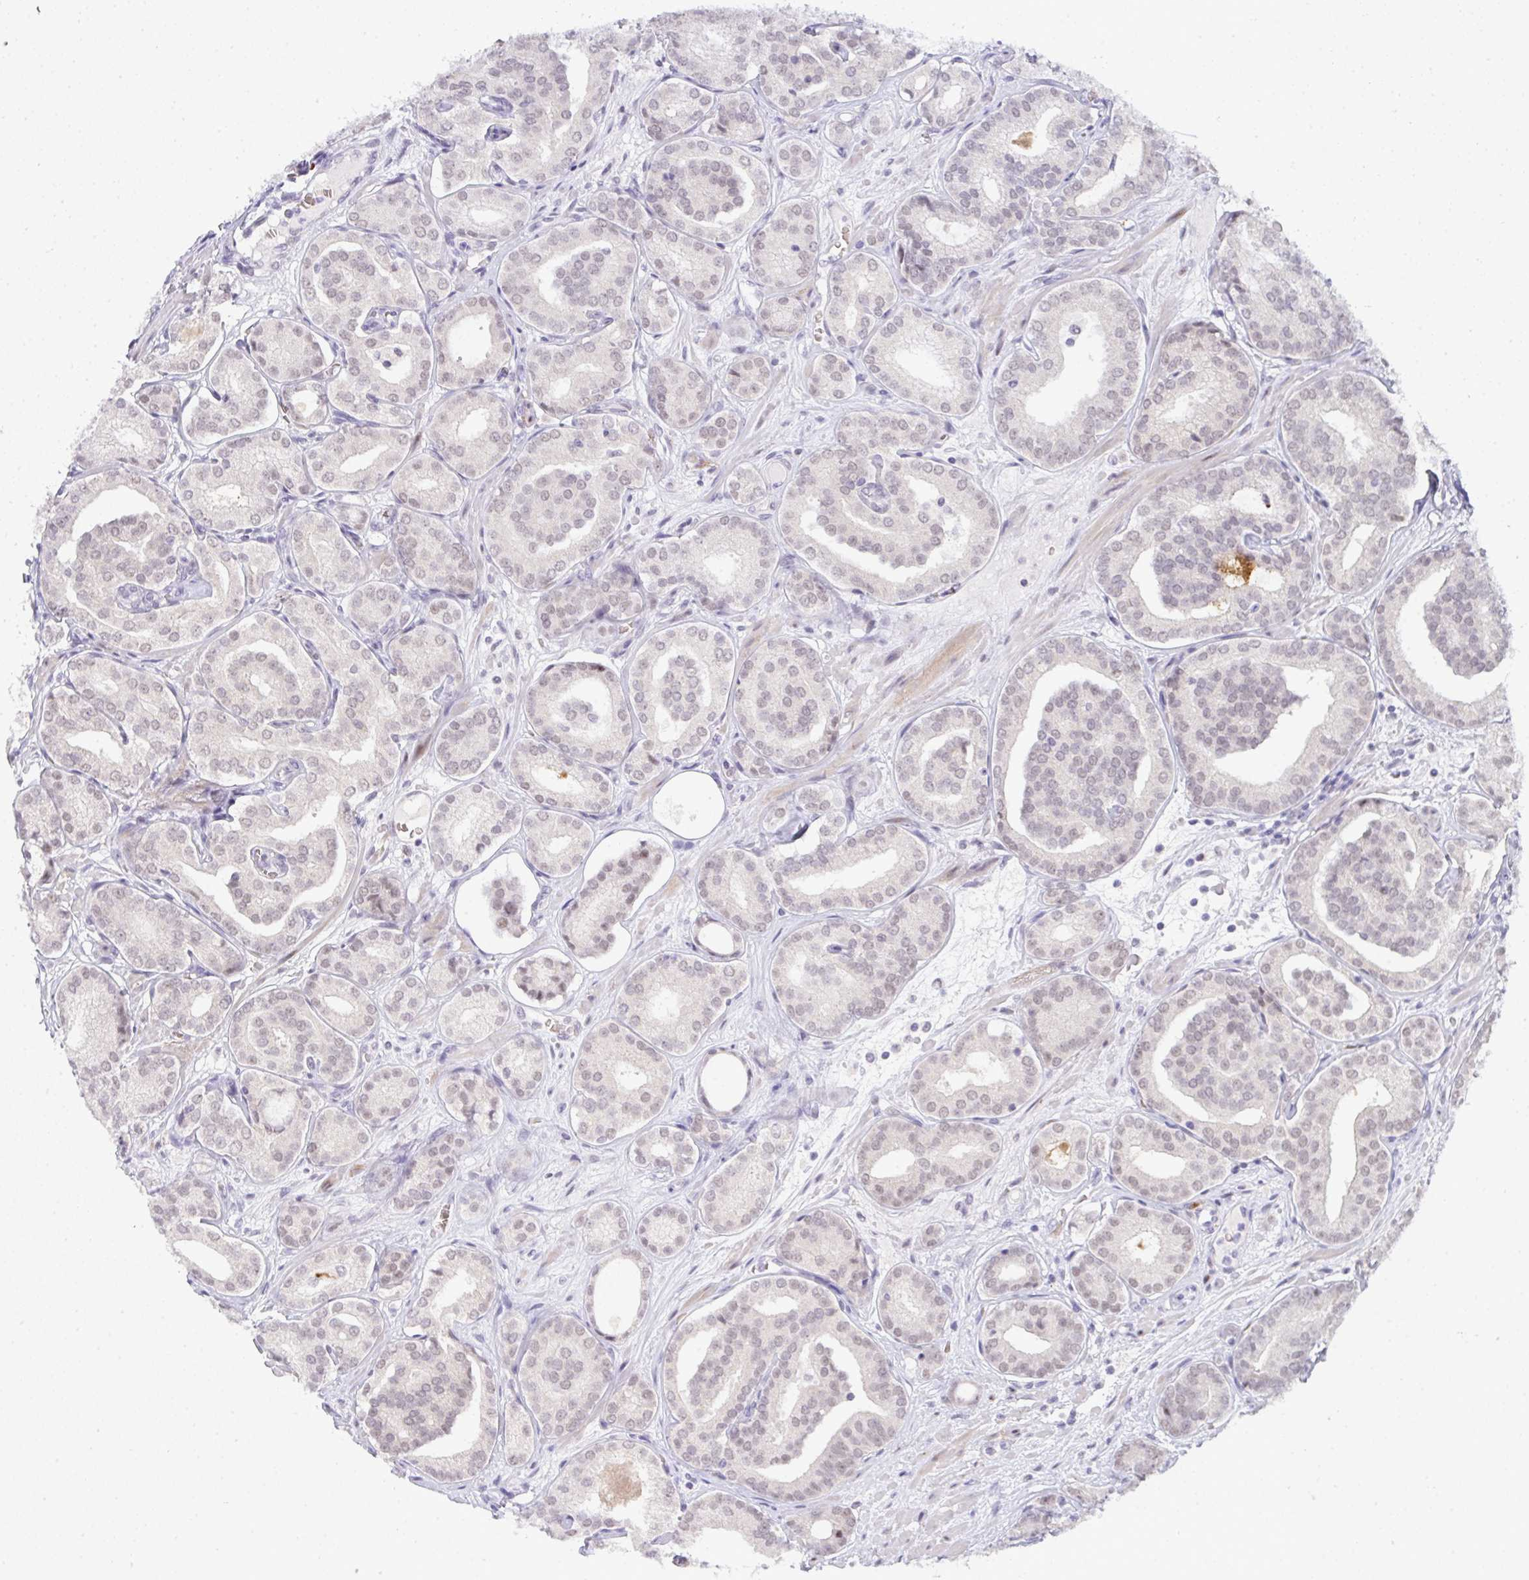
{"staining": {"intensity": "negative", "quantity": "none", "location": "none"}, "tissue": "prostate cancer", "cell_type": "Tumor cells", "image_type": "cancer", "snomed": [{"axis": "morphology", "description": "Adenocarcinoma, High grade"}, {"axis": "topography", "description": "Prostate"}], "caption": "An immunohistochemistry photomicrograph of prostate high-grade adenocarcinoma is shown. There is no staining in tumor cells of prostate high-grade adenocarcinoma. (Immunohistochemistry (ihc), brightfield microscopy, high magnification).", "gene": "TNMD", "patient": {"sex": "male", "age": 66}}